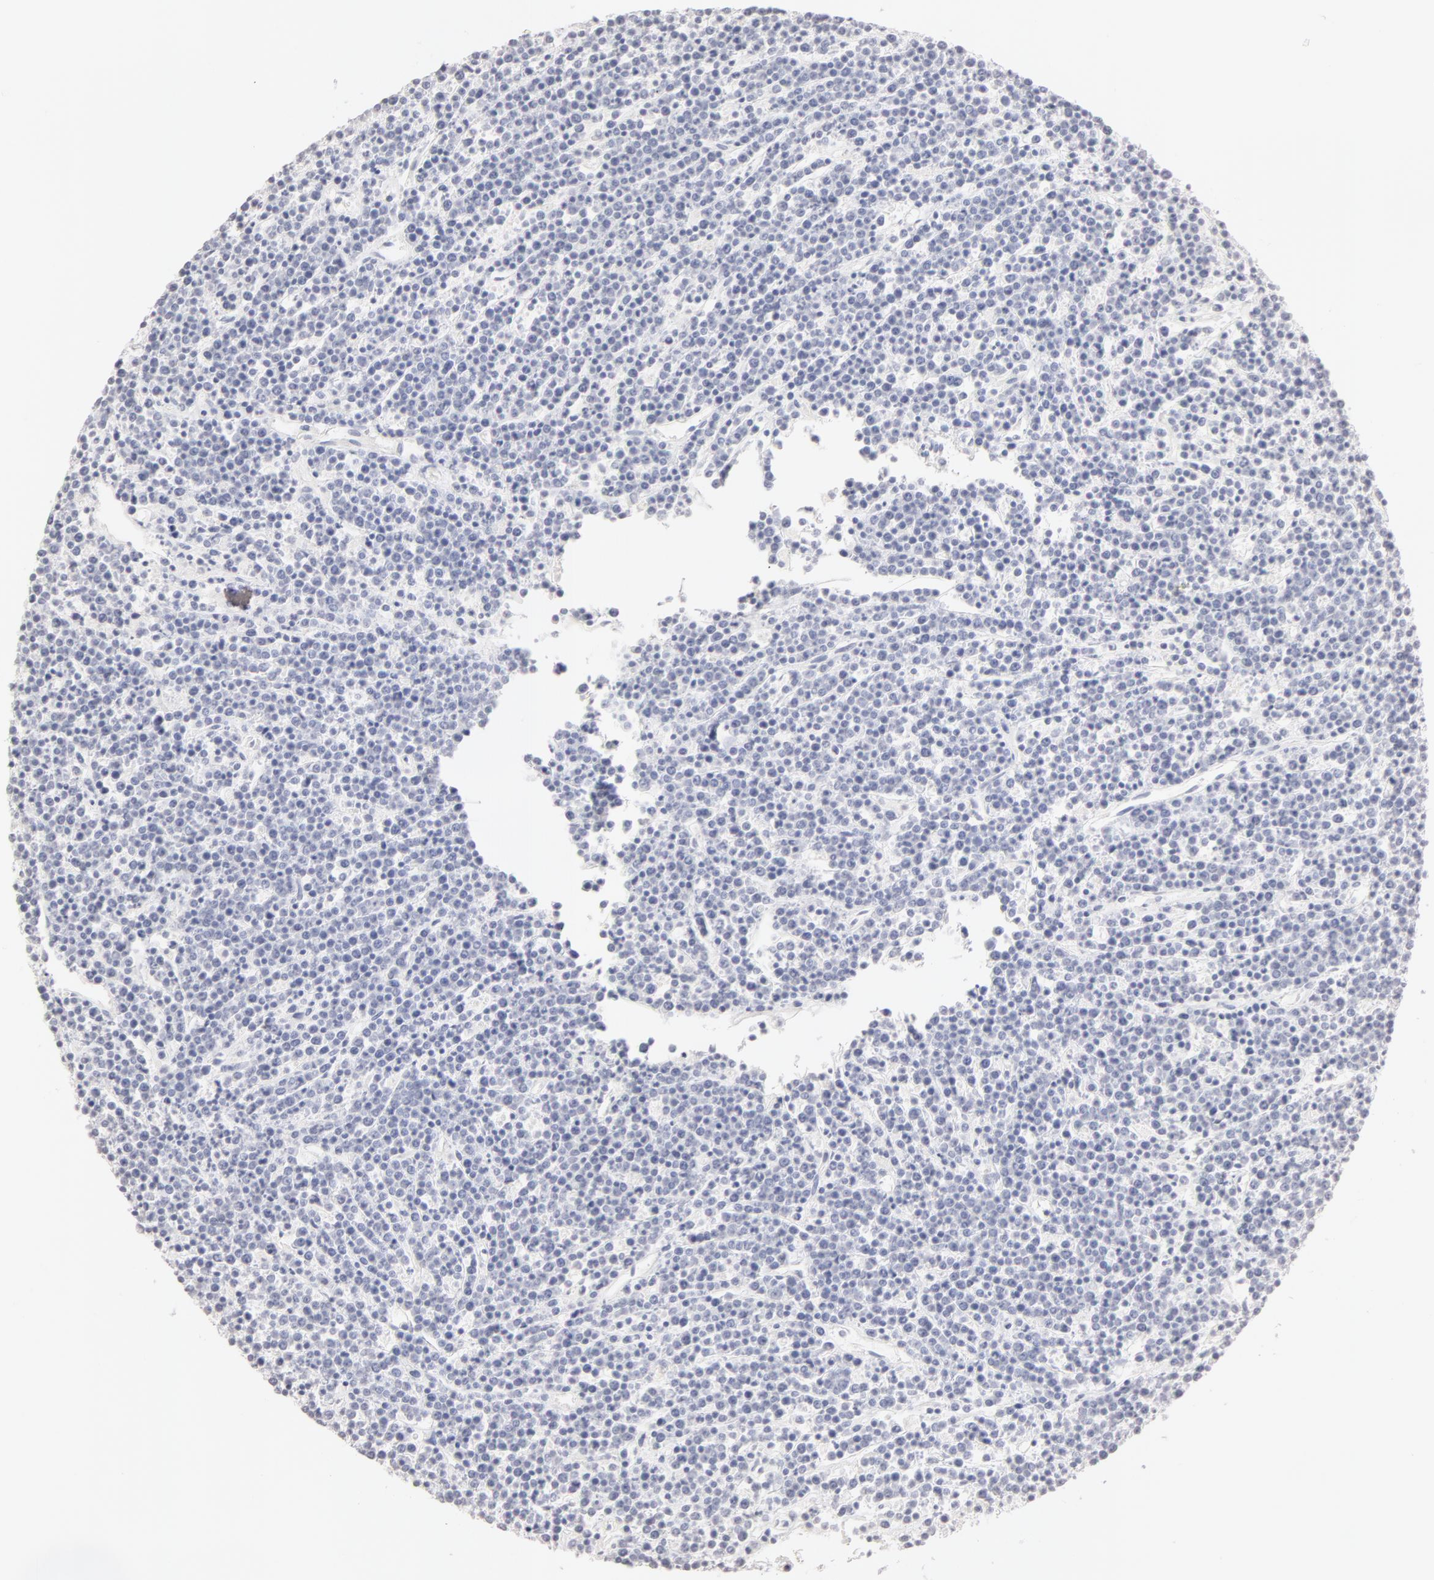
{"staining": {"intensity": "negative", "quantity": "none", "location": "none"}, "tissue": "lymphoma", "cell_type": "Tumor cells", "image_type": "cancer", "snomed": [{"axis": "morphology", "description": "Malignant lymphoma, non-Hodgkin's type, High grade"}, {"axis": "topography", "description": "Ovary"}], "caption": "Image shows no protein staining in tumor cells of lymphoma tissue.", "gene": "LGALS7B", "patient": {"sex": "female", "age": 56}}